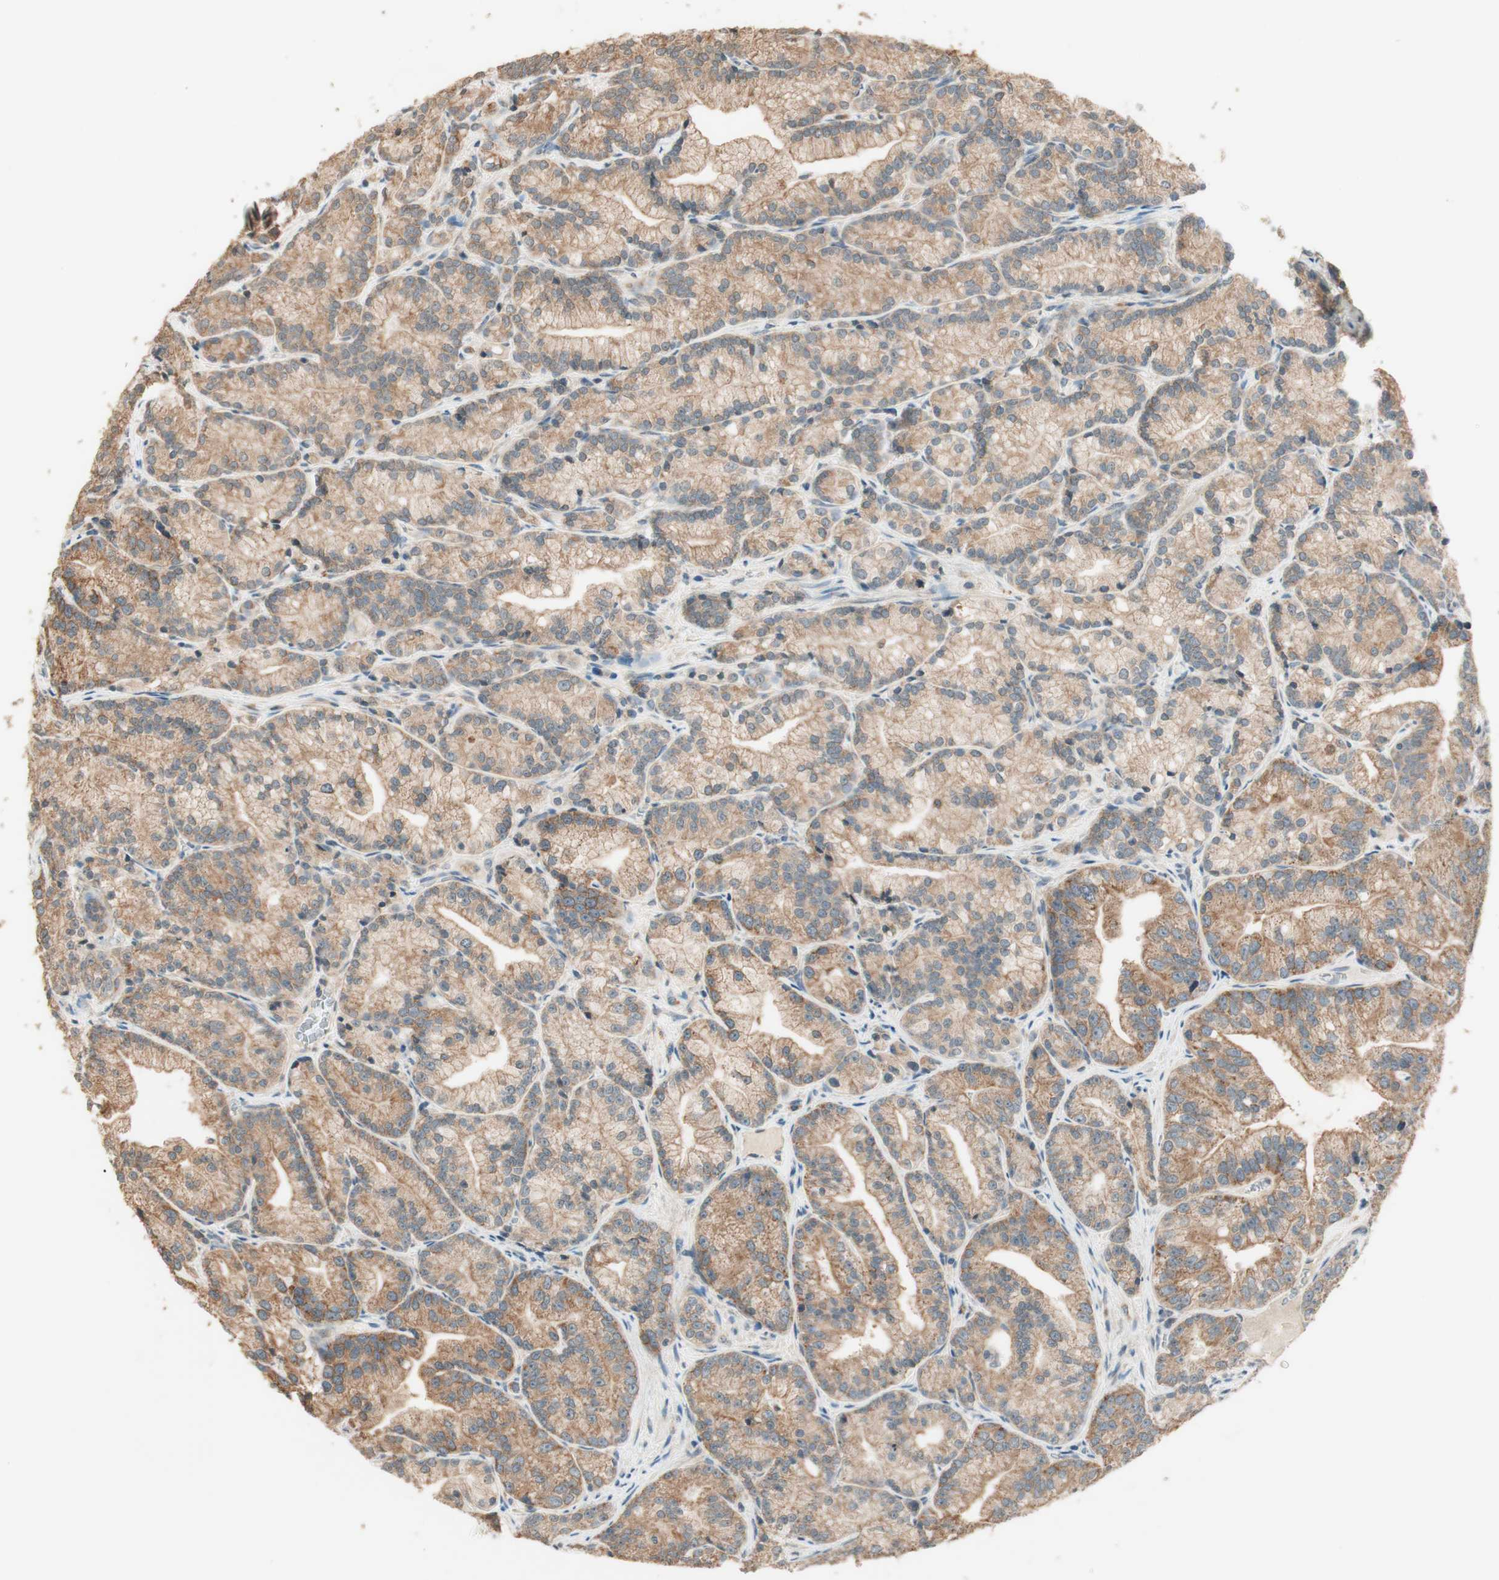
{"staining": {"intensity": "moderate", "quantity": ">75%", "location": "cytoplasmic/membranous"}, "tissue": "prostate cancer", "cell_type": "Tumor cells", "image_type": "cancer", "snomed": [{"axis": "morphology", "description": "Adenocarcinoma, Low grade"}, {"axis": "topography", "description": "Prostate"}], "caption": "An immunohistochemistry photomicrograph of tumor tissue is shown. Protein staining in brown highlights moderate cytoplasmic/membranous positivity in prostate cancer (adenocarcinoma (low-grade)) within tumor cells. (DAB (3,3'-diaminobenzidine) IHC, brown staining for protein, blue staining for nuclei).", "gene": "CLCN2", "patient": {"sex": "male", "age": 89}}